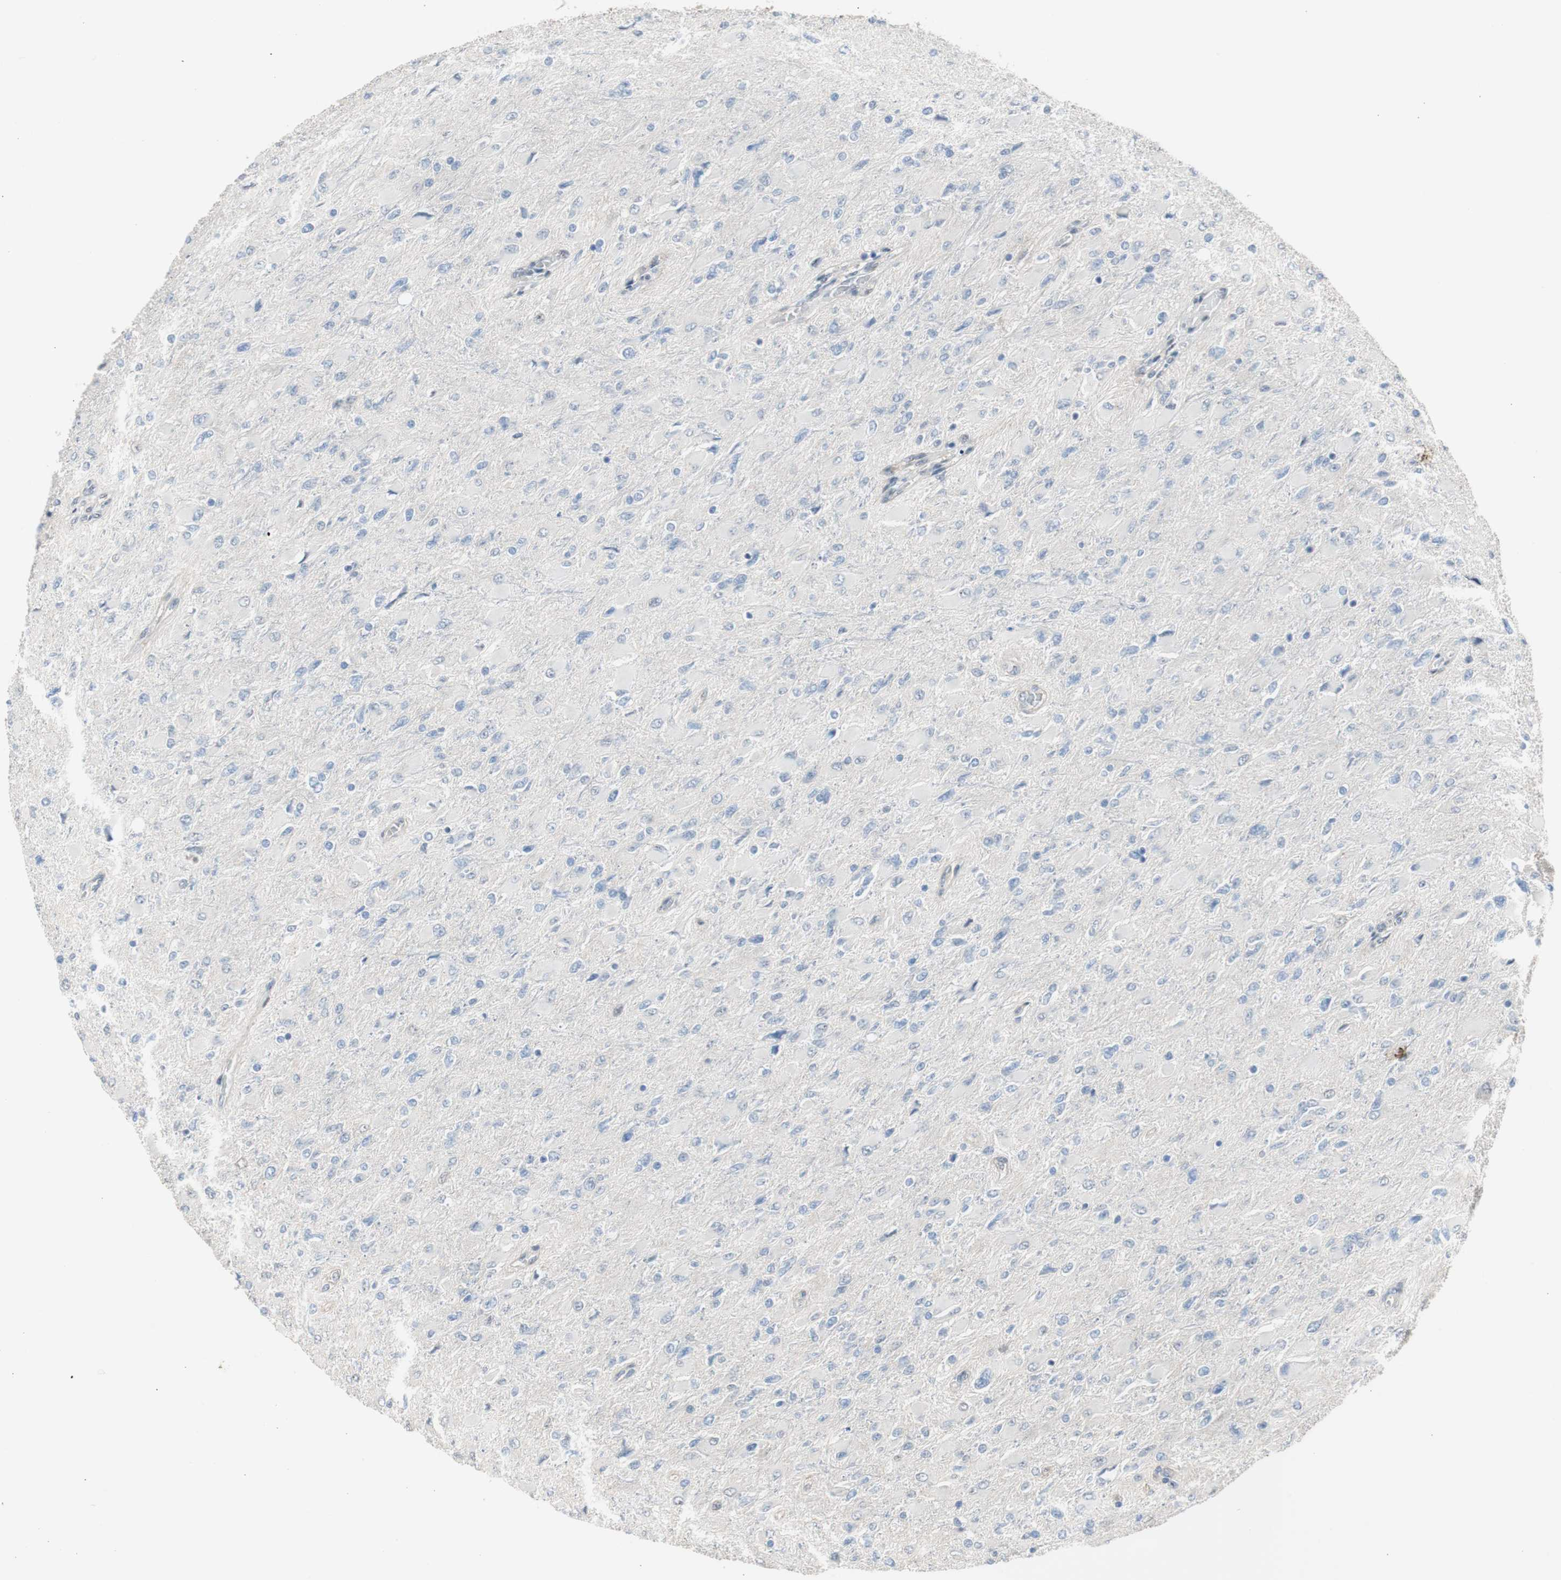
{"staining": {"intensity": "negative", "quantity": "none", "location": "none"}, "tissue": "glioma", "cell_type": "Tumor cells", "image_type": "cancer", "snomed": [{"axis": "morphology", "description": "Glioma, malignant, High grade"}, {"axis": "topography", "description": "Cerebral cortex"}], "caption": "A micrograph of malignant glioma (high-grade) stained for a protein exhibits no brown staining in tumor cells.", "gene": "PML", "patient": {"sex": "female", "age": 36}}